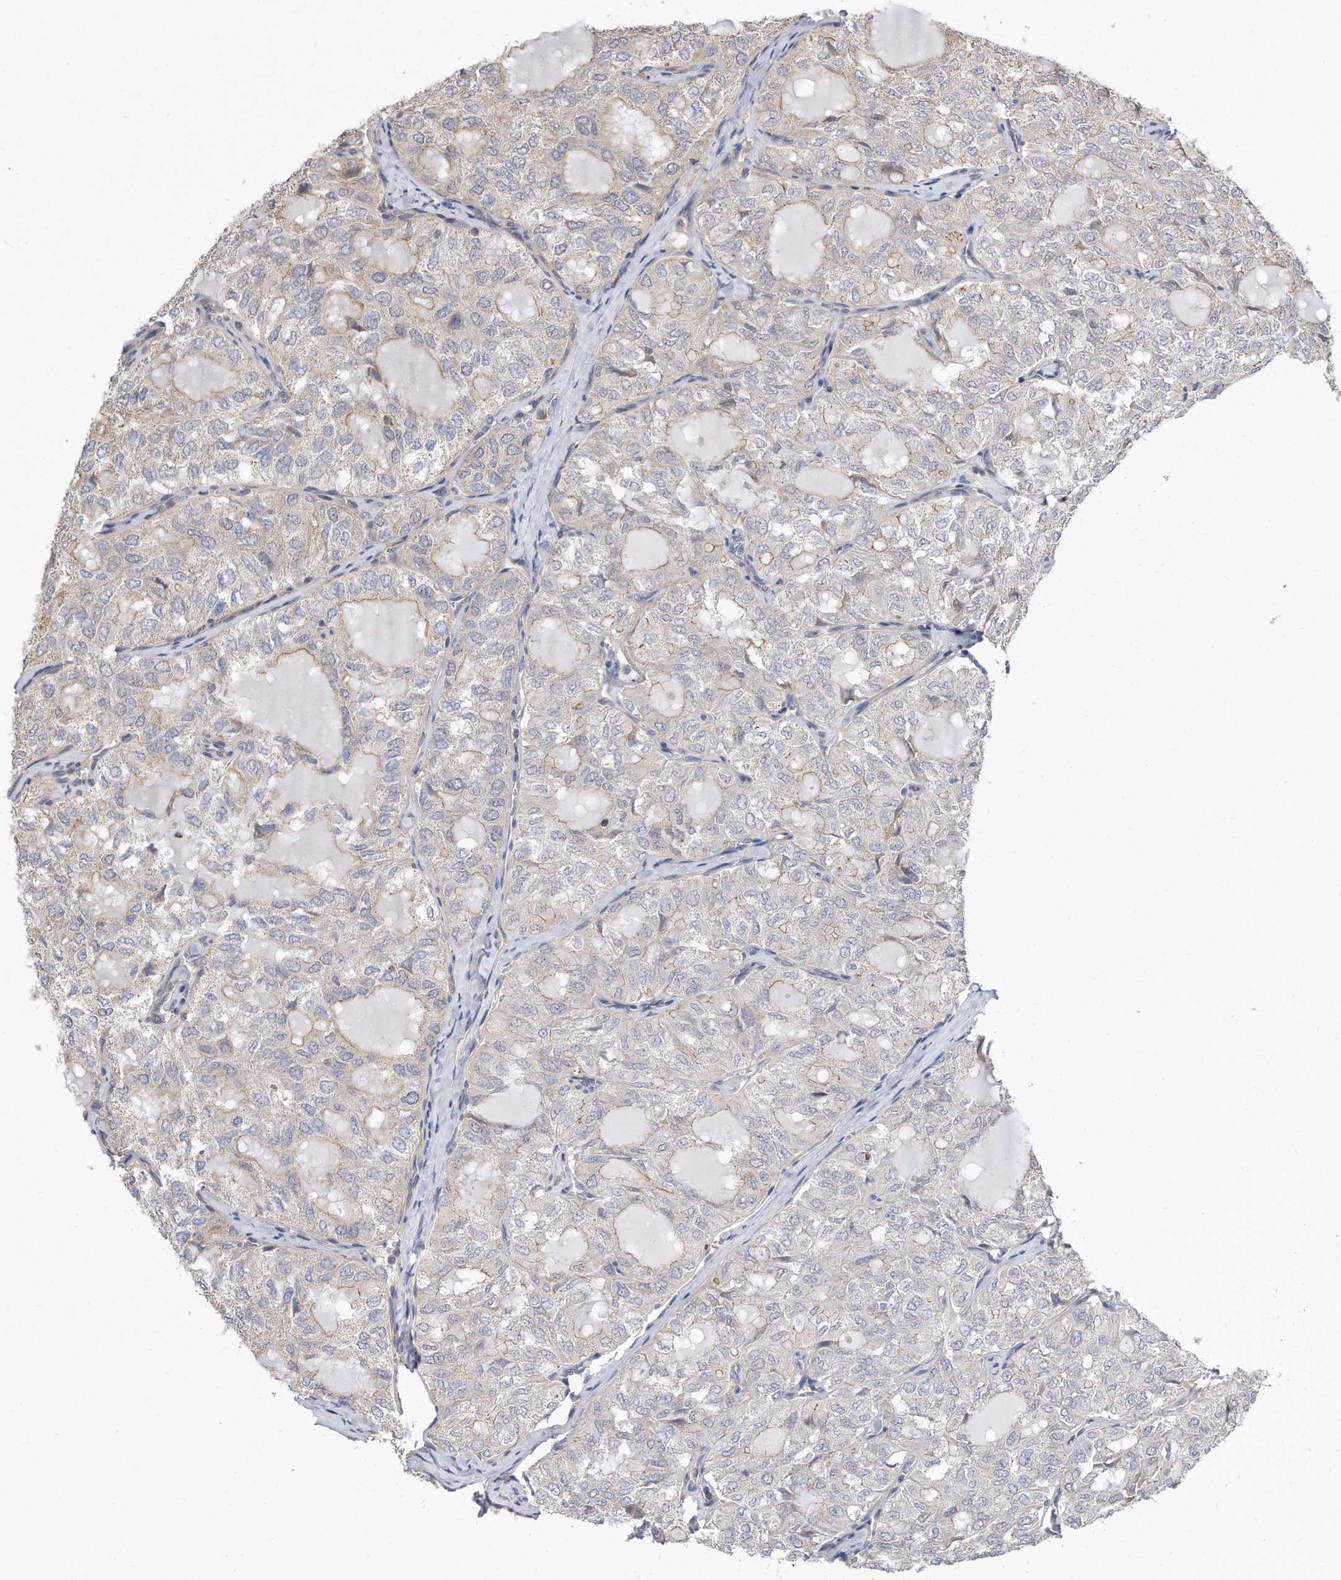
{"staining": {"intensity": "weak", "quantity": "<25%", "location": "cytoplasmic/membranous"}, "tissue": "thyroid cancer", "cell_type": "Tumor cells", "image_type": "cancer", "snomed": [{"axis": "morphology", "description": "Follicular adenoma carcinoma, NOS"}, {"axis": "topography", "description": "Thyroid gland"}], "caption": "Thyroid cancer (follicular adenoma carcinoma) was stained to show a protein in brown. There is no significant expression in tumor cells.", "gene": "TCP1", "patient": {"sex": "male", "age": 75}}